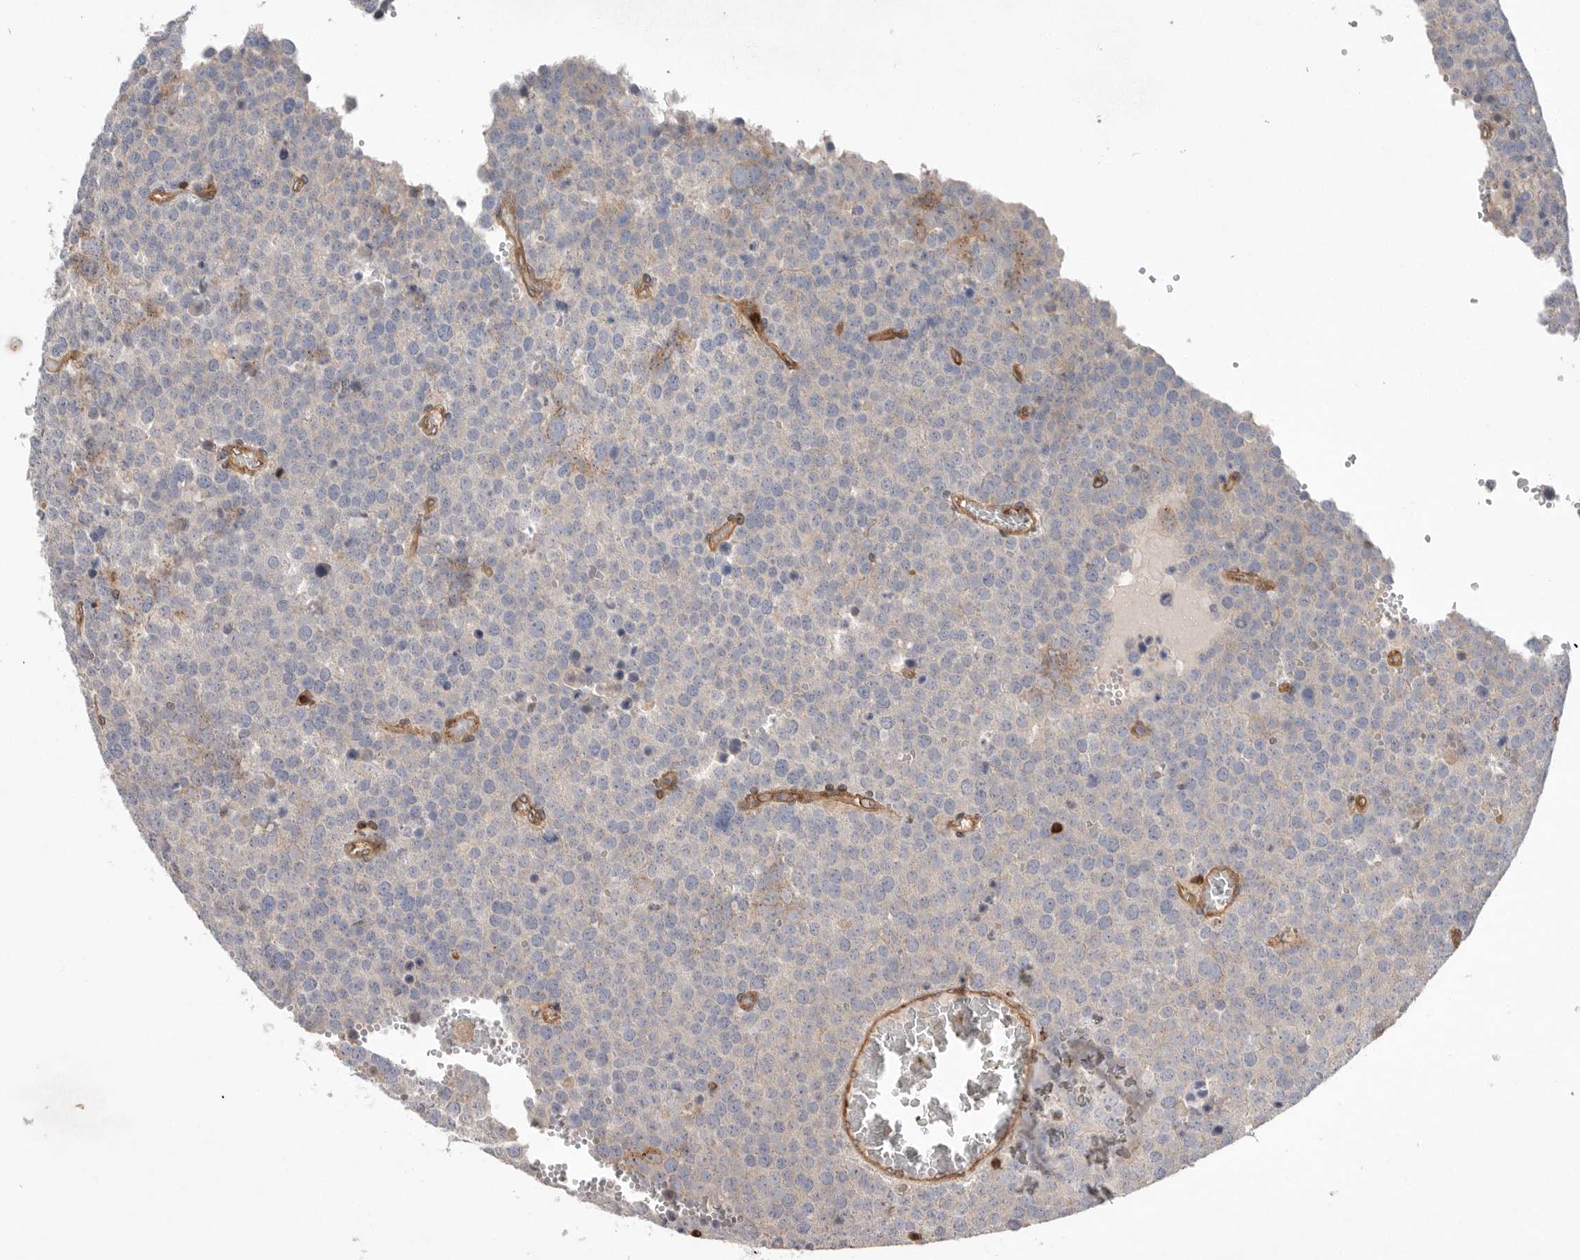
{"staining": {"intensity": "negative", "quantity": "none", "location": "none"}, "tissue": "testis cancer", "cell_type": "Tumor cells", "image_type": "cancer", "snomed": [{"axis": "morphology", "description": "Seminoma, NOS"}, {"axis": "topography", "description": "Testis"}], "caption": "Immunohistochemistry of testis cancer (seminoma) exhibits no staining in tumor cells.", "gene": "PRKCH", "patient": {"sex": "male", "age": 71}}